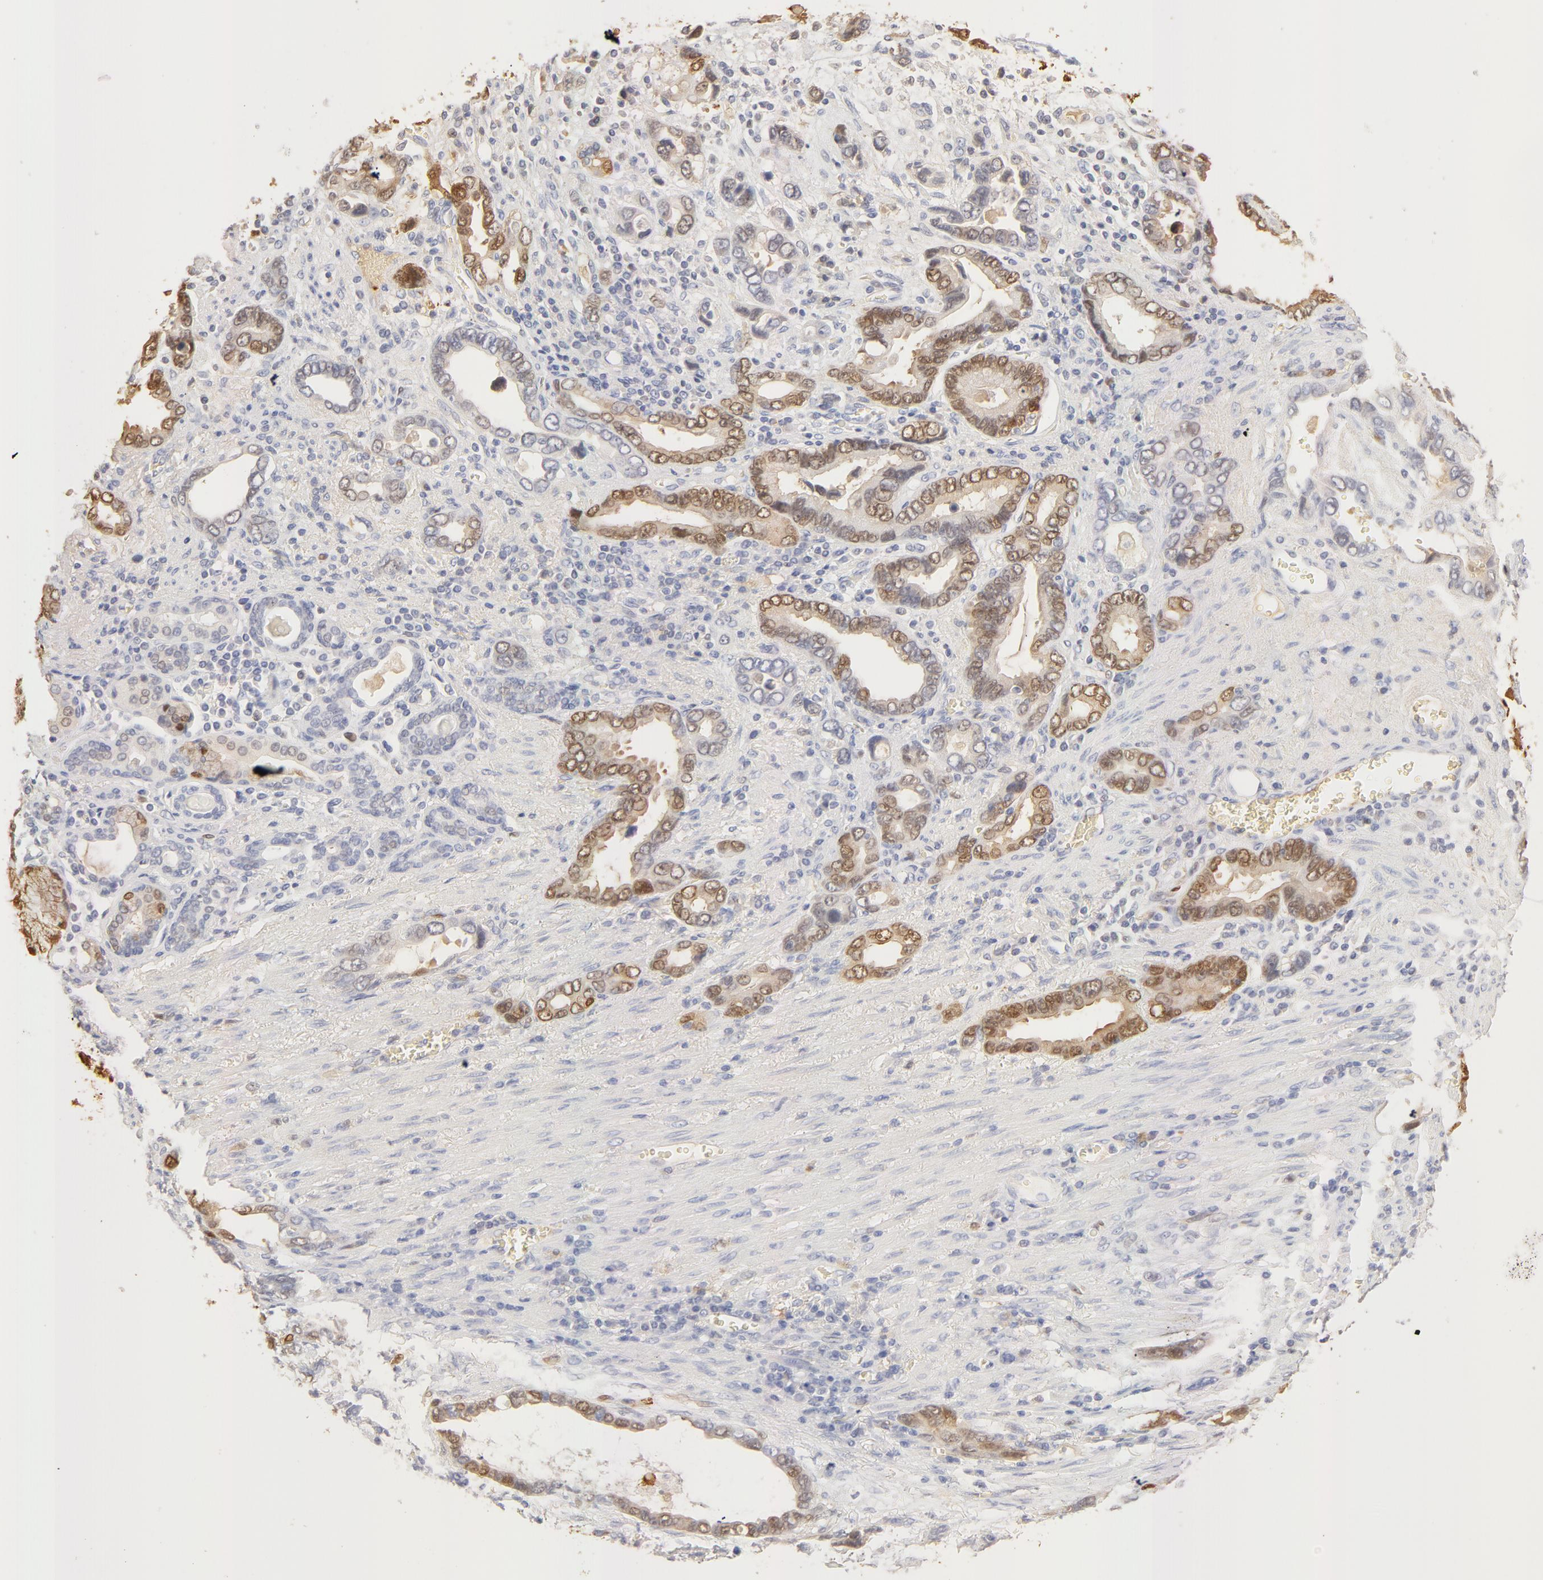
{"staining": {"intensity": "moderate", "quantity": "<25%", "location": "nuclear"}, "tissue": "stomach cancer", "cell_type": "Tumor cells", "image_type": "cancer", "snomed": [{"axis": "morphology", "description": "Adenocarcinoma, NOS"}, {"axis": "topography", "description": "Stomach"}], "caption": "Immunohistochemical staining of stomach cancer reveals low levels of moderate nuclear staining in about <25% of tumor cells. The staining was performed using DAB to visualize the protein expression in brown, while the nuclei were stained in blue with hematoxylin (Magnification: 20x).", "gene": "CA2", "patient": {"sex": "male", "age": 78}}